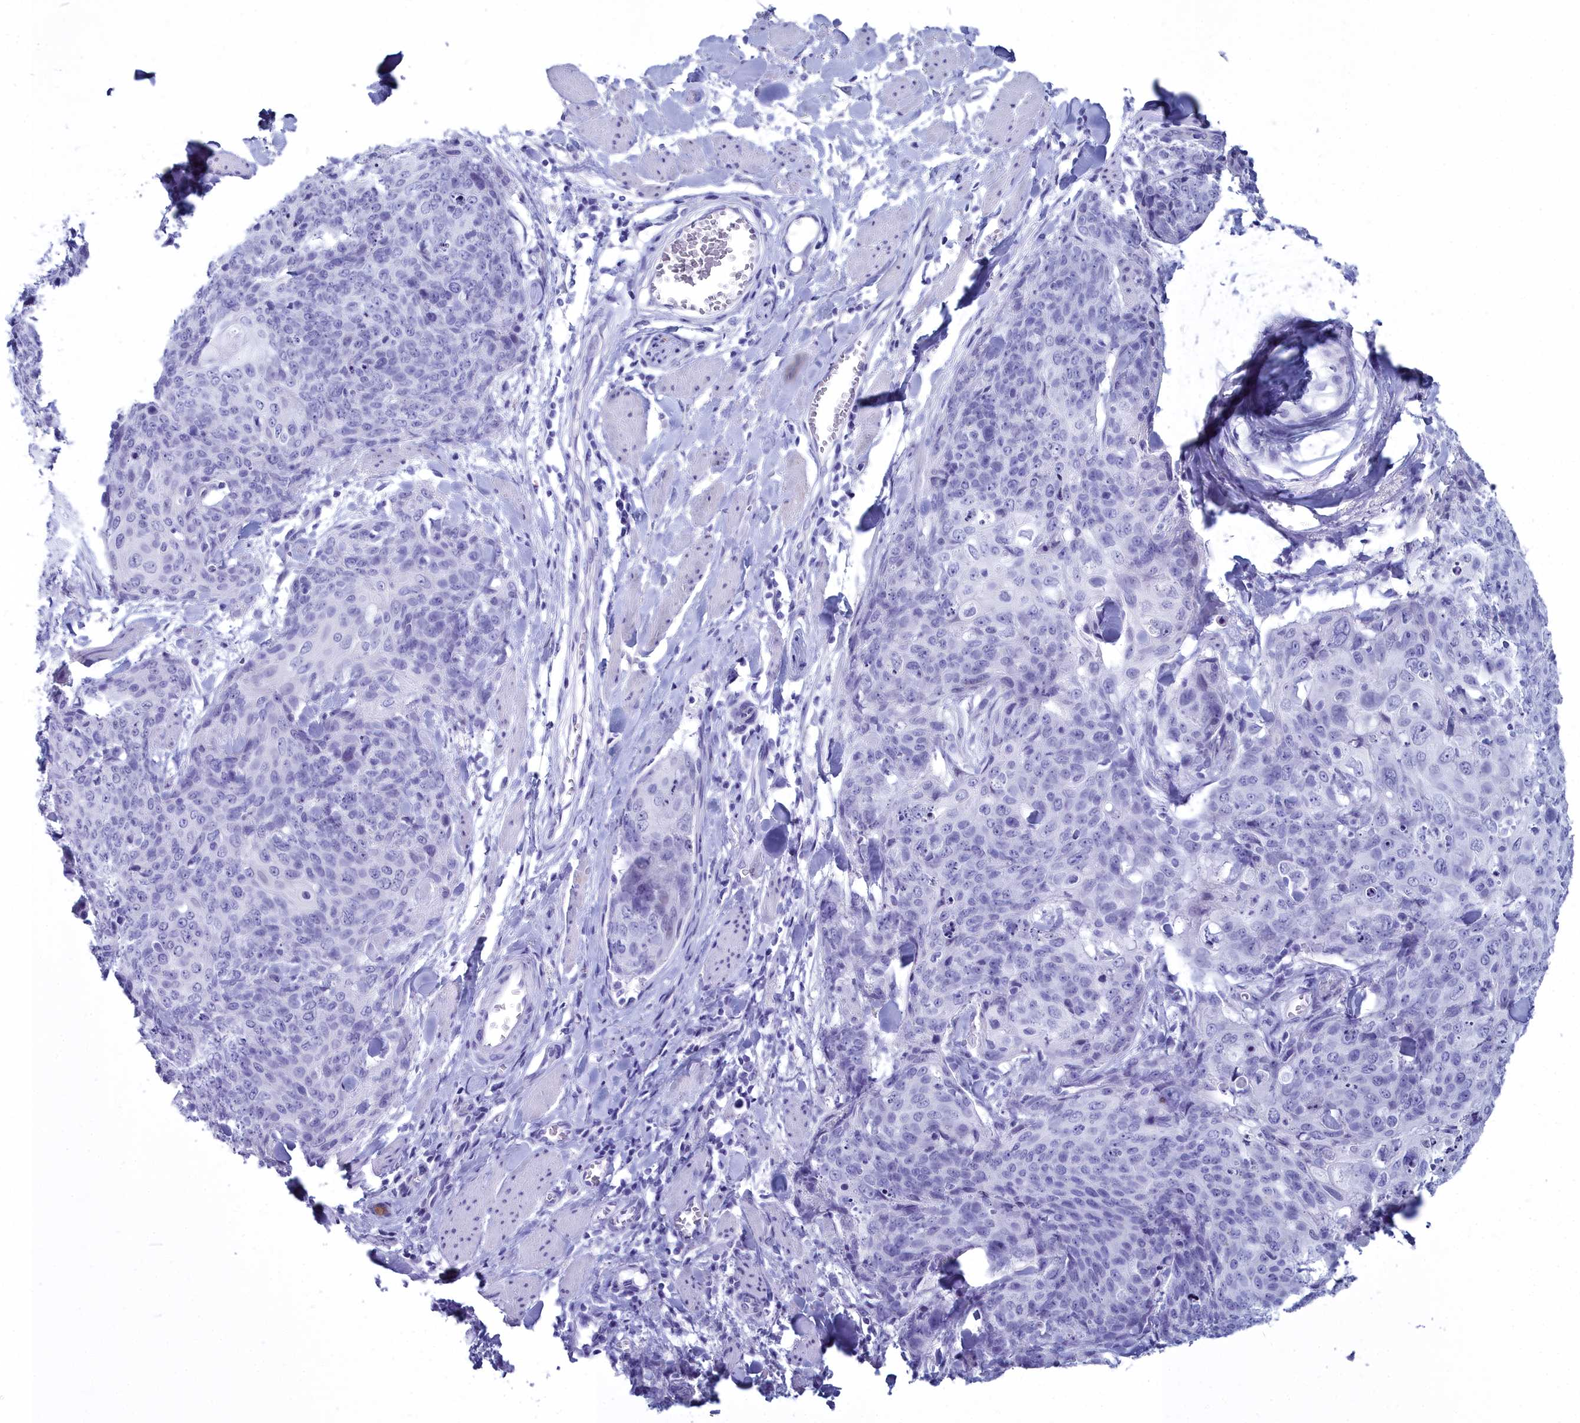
{"staining": {"intensity": "negative", "quantity": "none", "location": "none"}, "tissue": "skin cancer", "cell_type": "Tumor cells", "image_type": "cancer", "snomed": [{"axis": "morphology", "description": "Squamous cell carcinoma, NOS"}, {"axis": "topography", "description": "Skin"}, {"axis": "topography", "description": "Vulva"}], "caption": "A histopathology image of skin cancer (squamous cell carcinoma) stained for a protein displays no brown staining in tumor cells.", "gene": "MAP6", "patient": {"sex": "female", "age": 85}}